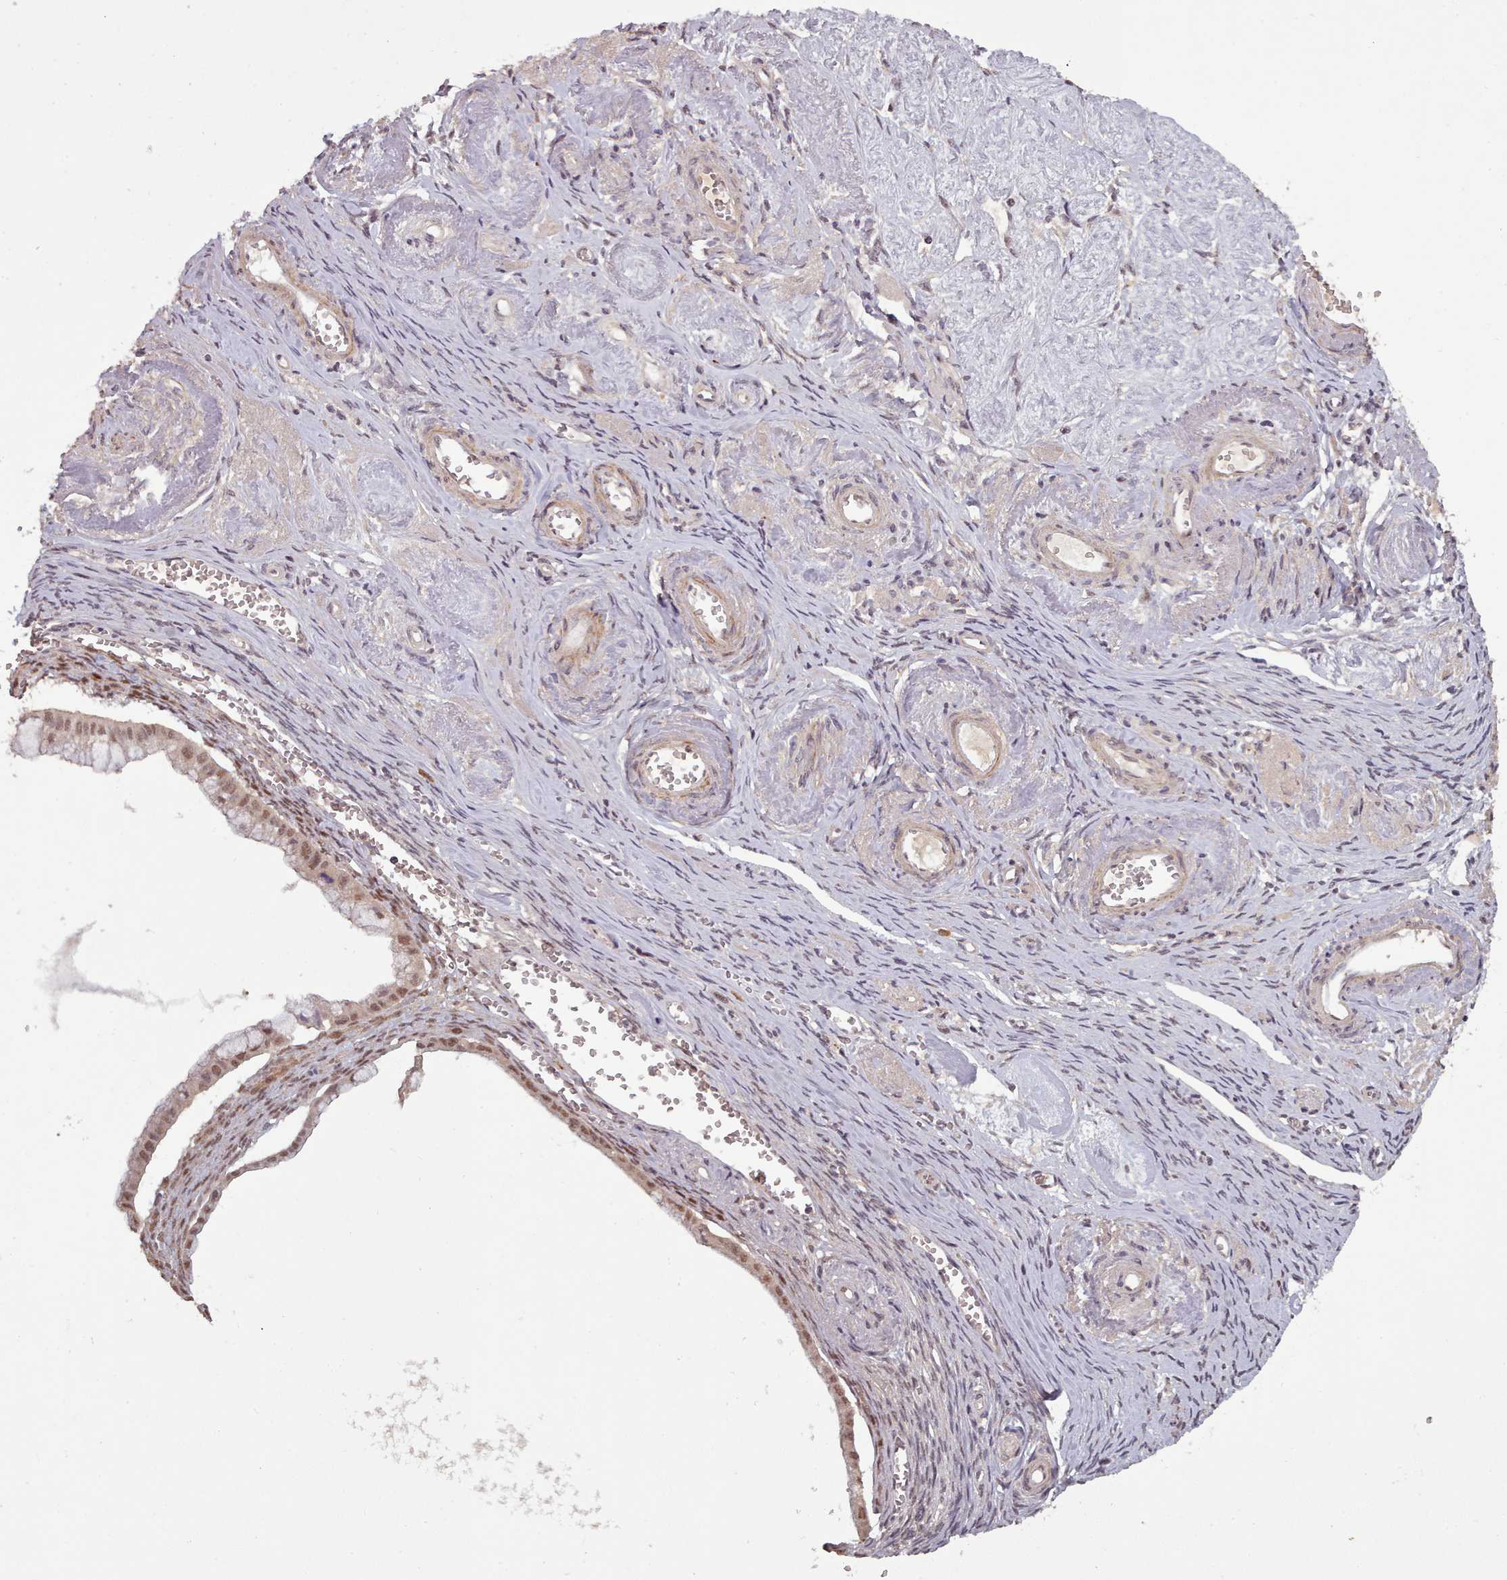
{"staining": {"intensity": "moderate", "quantity": ">75%", "location": "nuclear"}, "tissue": "ovarian cancer", "cell_type": "Tumor cells", "image_type": "cancer", "snomed": [{"axis": "morphology", "description": "Cystadenocarcinoma, mucinous, NOS"}, {"axis": "topography", "description": "Ovary"}], "caption": "Ovarian cancer tissue displays moderate nuclear positivity in about >75% of tumor cells, visualized by immunohistochemistry.", "gene": "CDC6", "patient": {"sex": "female", "age": 59}}